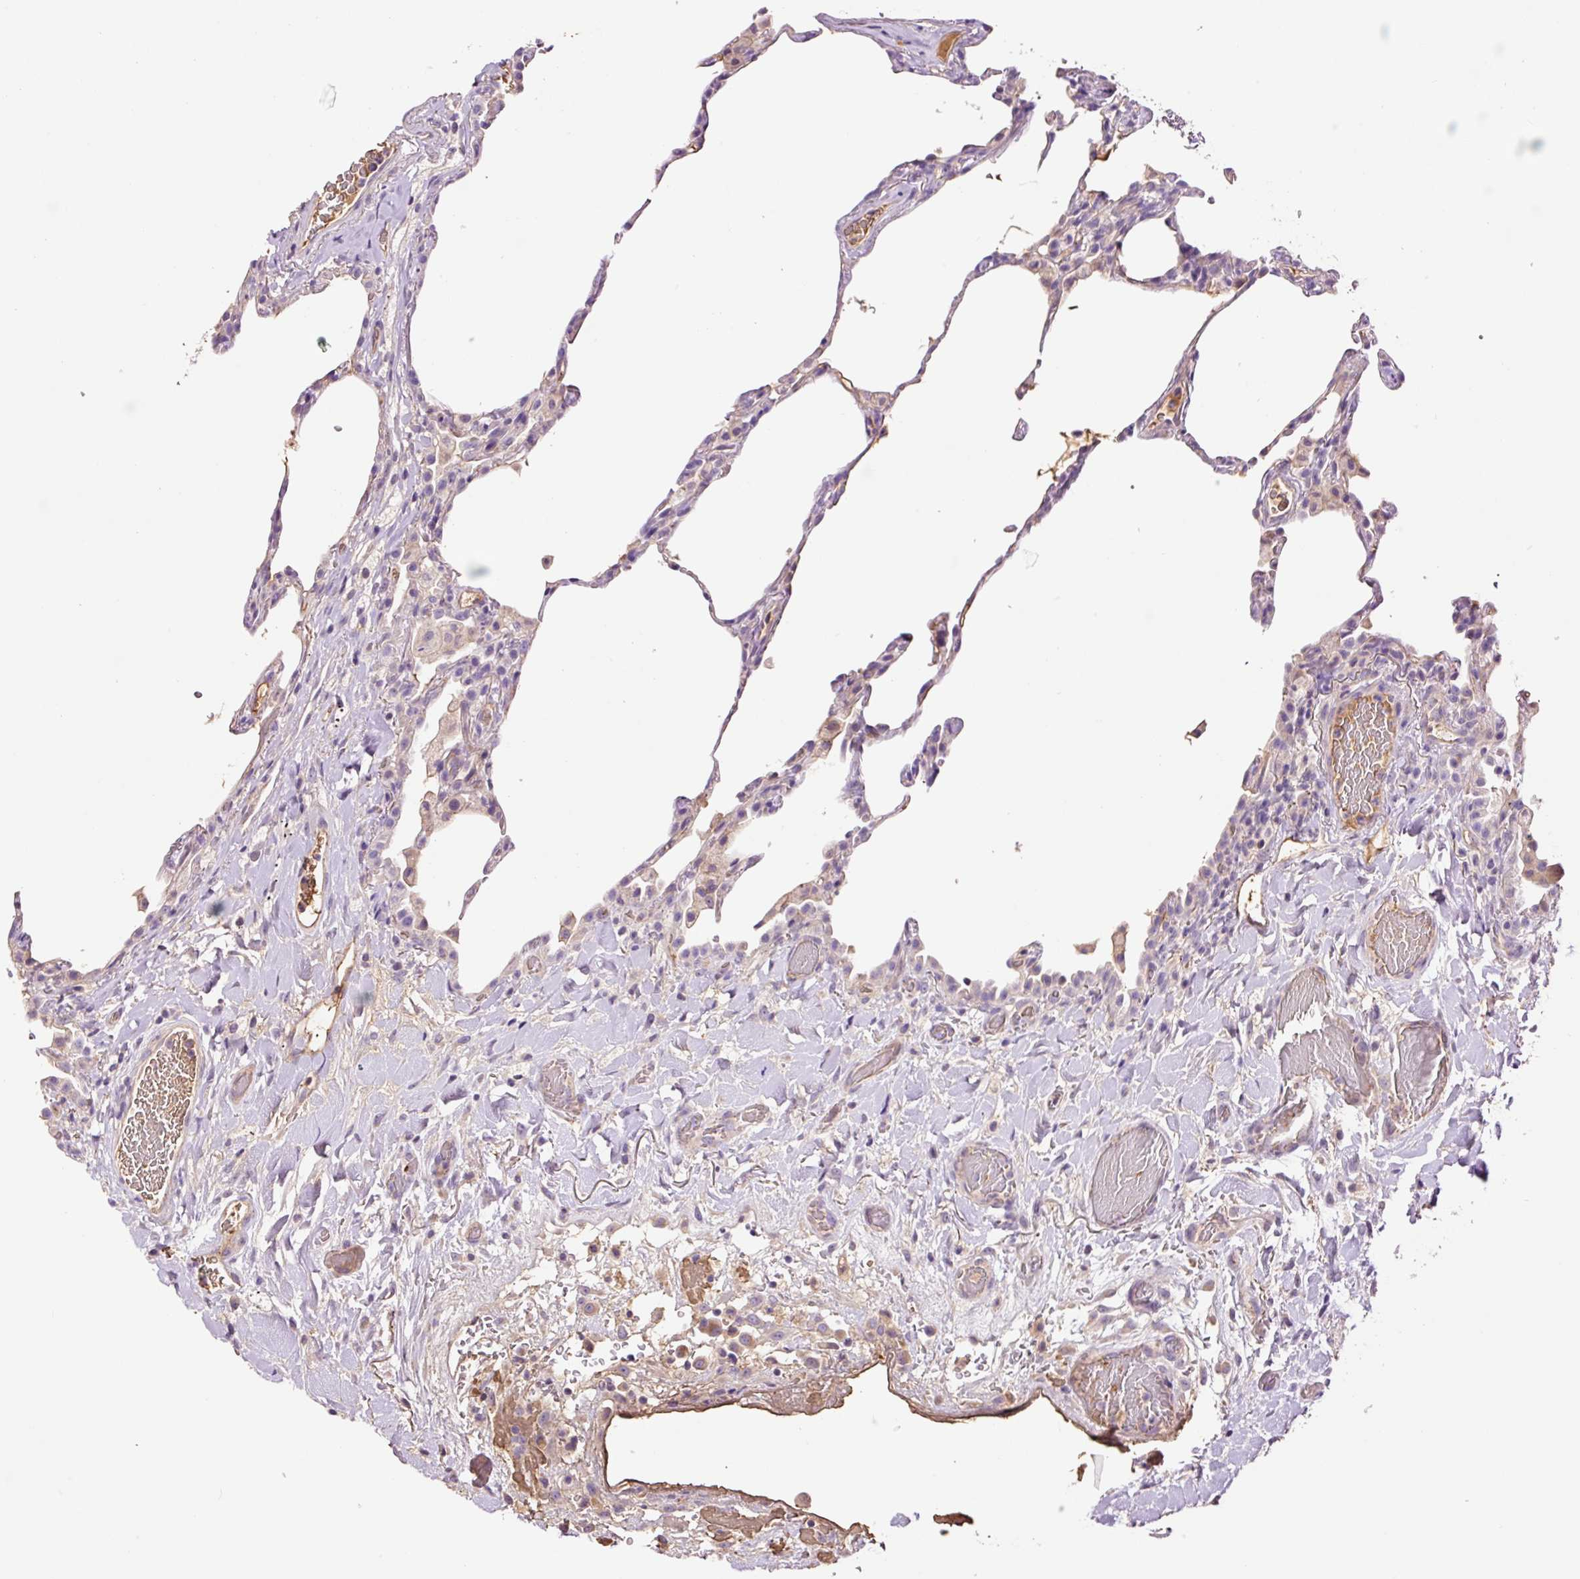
{"staining": {"intensity": "weak", "quantity": "<25%", "location": "cytoplasmic/membranous"}, "tissue": "lung", "cell_type": "Alveolar cells", "image_type": "normal", "snomed": [{"axis": "morphology", "description": "Normal tissue, NOS"}, {"axis": "topography", "description": "Lung"}], "caption": "An immunohistochemistry histopathology image of unremarkable lung is shown. There is no staining in alveolar cells of lung.", "gene": "TMEM235", "patient": {"sex": "female", "age": 57}}